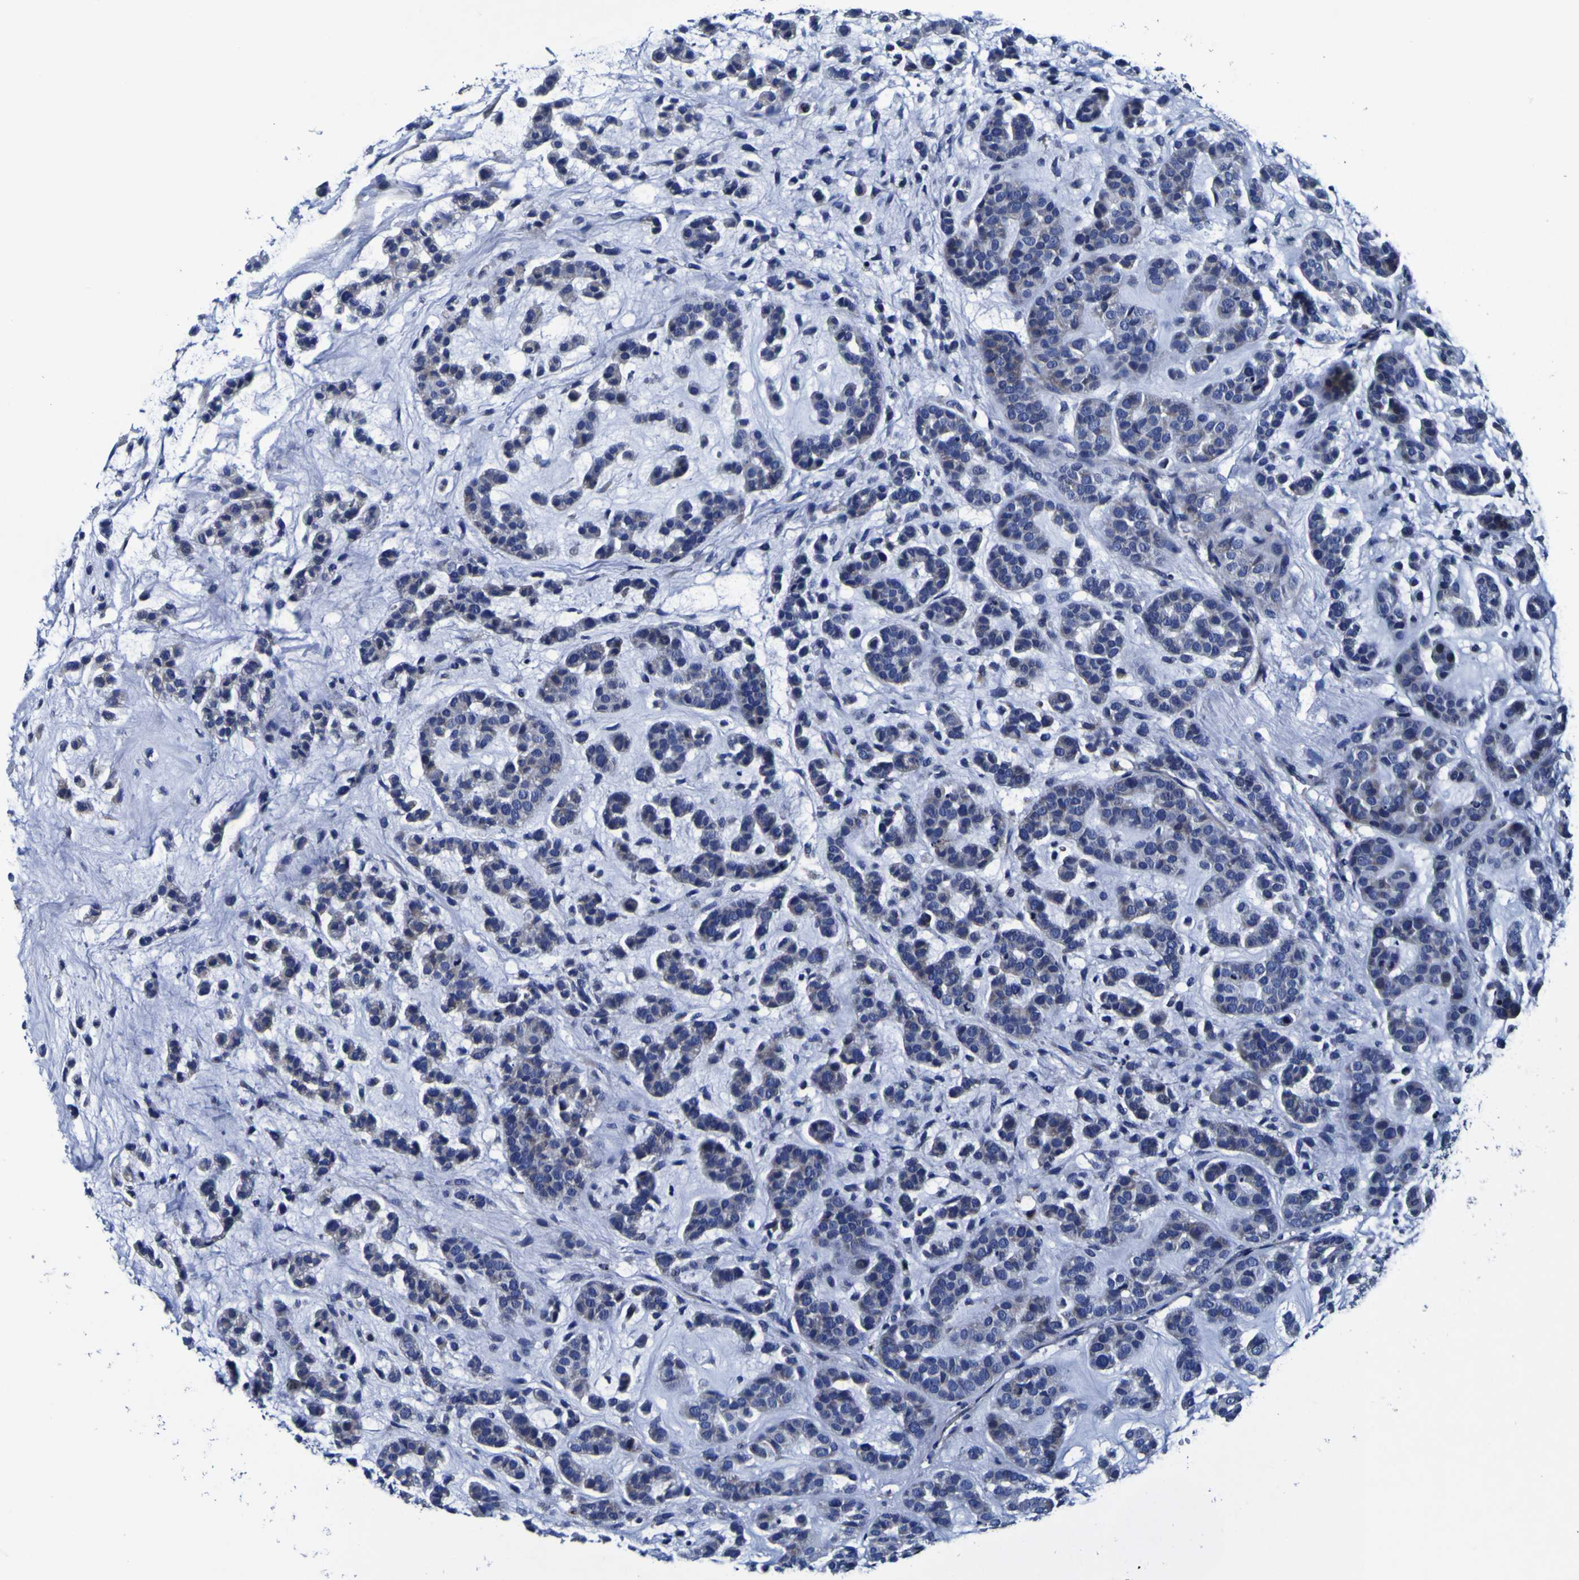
{"staining": {"intensity": "negative", "quantity": "none", "location": "none"}, "tissue": "head and neck cancer", "cell_type": "Tumor cells", "image_type": "cancer", "snomed": [{"axis": "morphology", "description": "Adenocarcinoma, NOS"}, {"axis": "morphology", "description": "Adenoma, NOS"}, {"axis": "topography", "description": "Head-Neck"}], "caption": "An immunohistochemistry image of head and neck adenoma is shown. There is no staining in tumor cells of head and neck adenoma. The staining is performed using DAB brown chromogen with nuclei counter-stained in using hematoxylin.", "gene": "PDLIM4", "patient": {"sex": "female", "age": 55}}